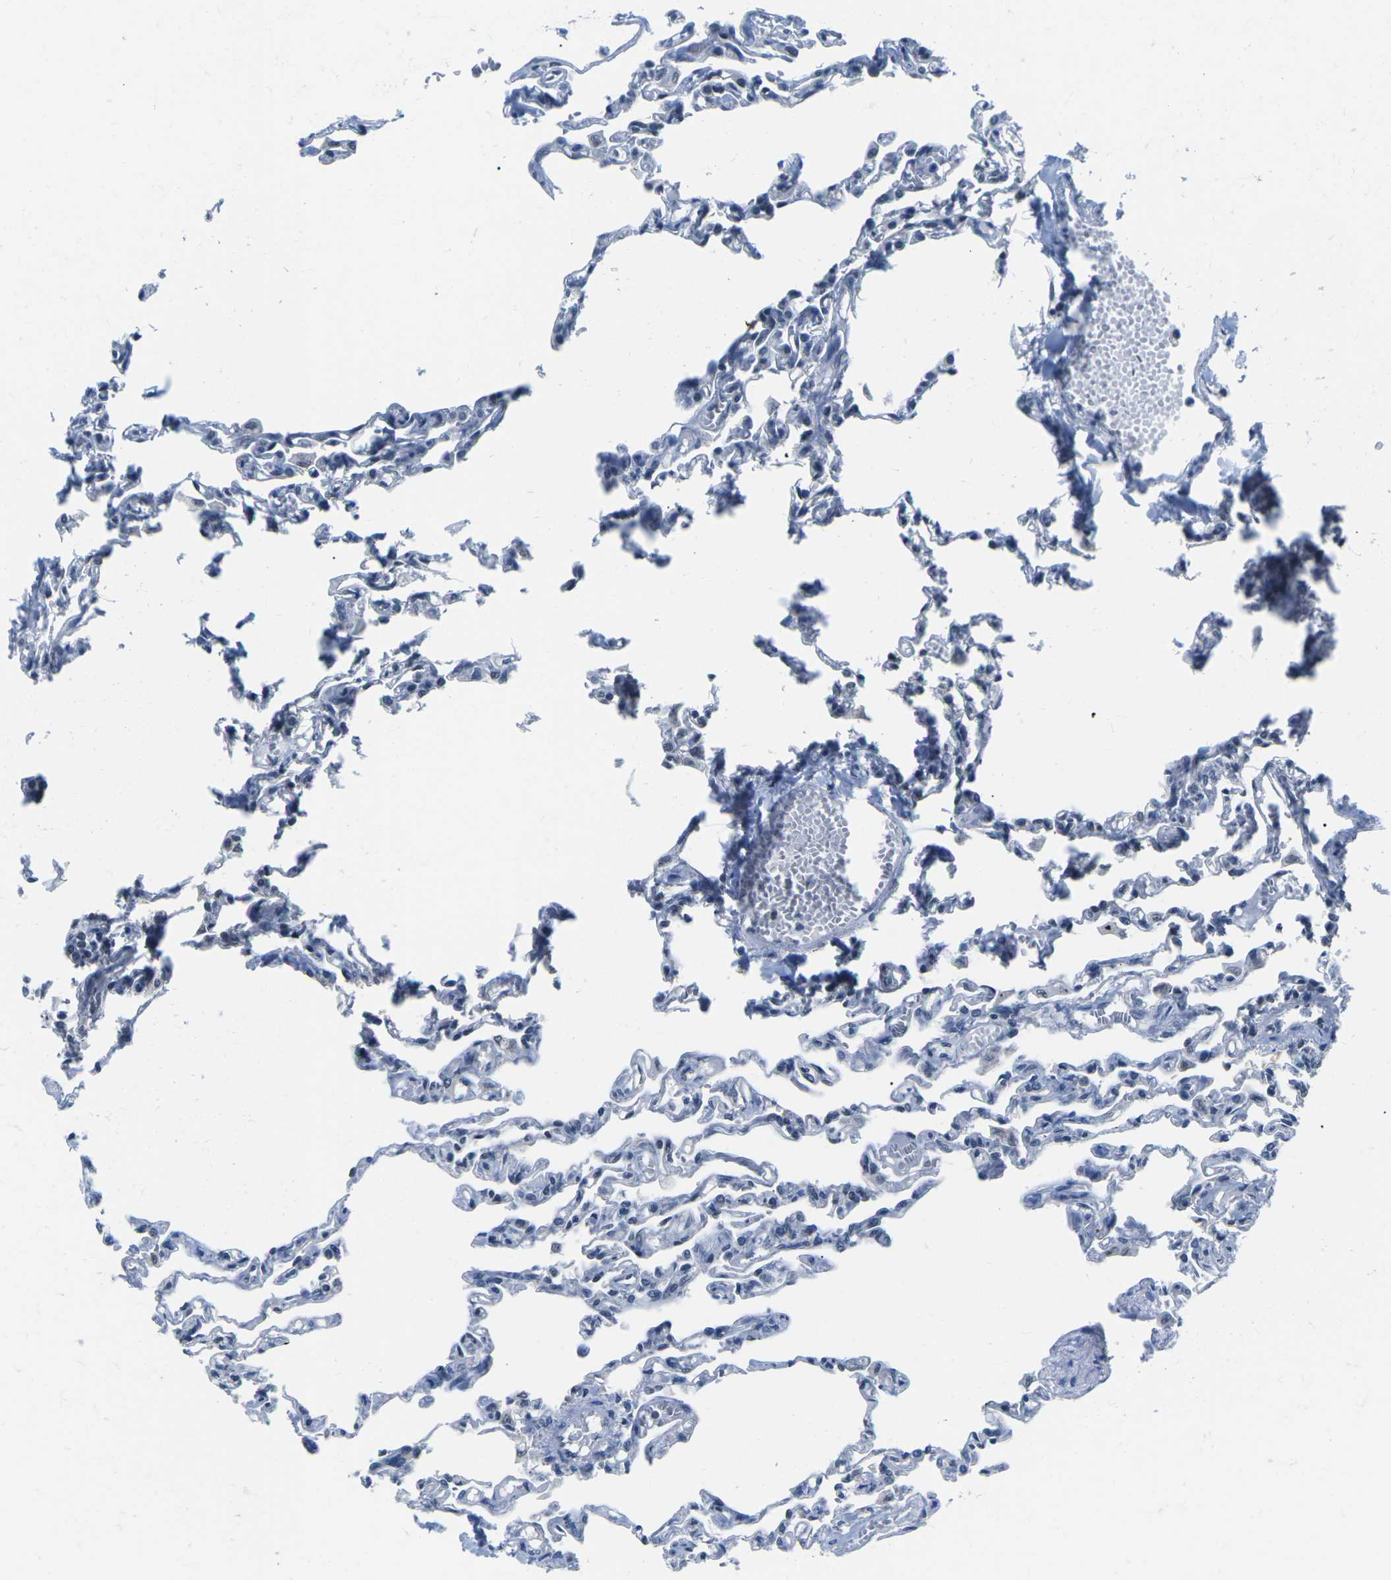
{"staining": {"intensity": "negative", "quantity": "none", "location": "none"}, "tissue": "lung", "cell_type": "Alveolar cells", "image_type": "normal", "snomed": [{"axis": "morphology", "description": "Normal tissue, NOS"}, {"axis": "topography", "description": "Lung"}], "caption": "Immunohistochemistry (IHC) image of normal lung stained for a protein (brown), which exhibits no expression in alveolar cells.", "gene": "UBA7", "patient": {"sex": "male", "age": 21}}